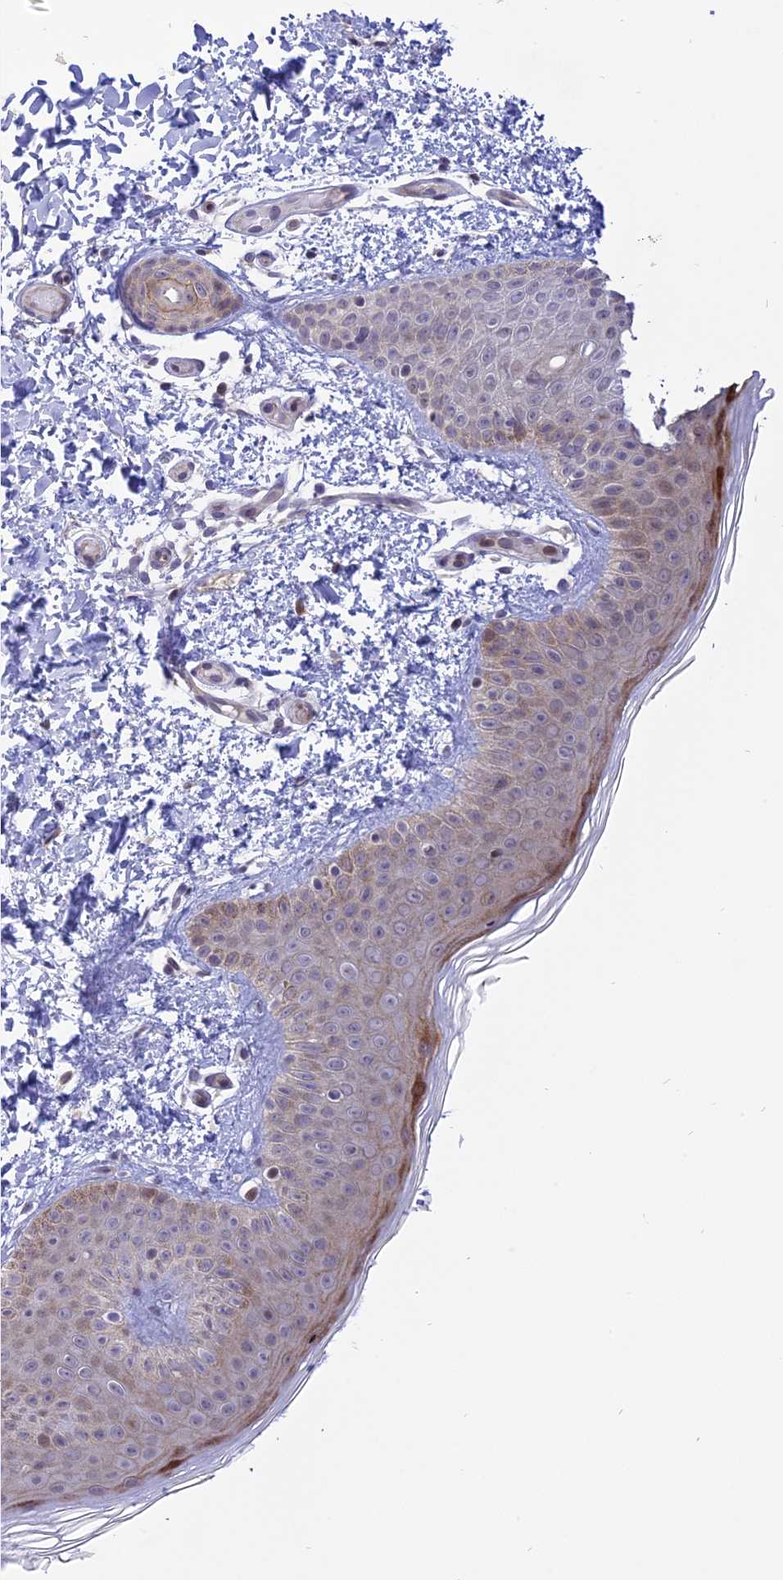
{"staining": {"intensity": "moderate", "quantity": ">75%", "location": "cytoplasmic/membranous"}, "tissue": "skin", "cell_type": "Fibroblasts", "image_type": "normal", "snomed": [{"axis": "morphology", "description": "Normal tissue, NOS"}, {"axis": "topography", "description": "Skin"}], "caption": "A brown stain labels moderate cytoplasmic/membranous staining of a protein in fibroblasts of normal skin.", "gene": "ZNF837", "patient": {"sex": "male", "age": 36}}